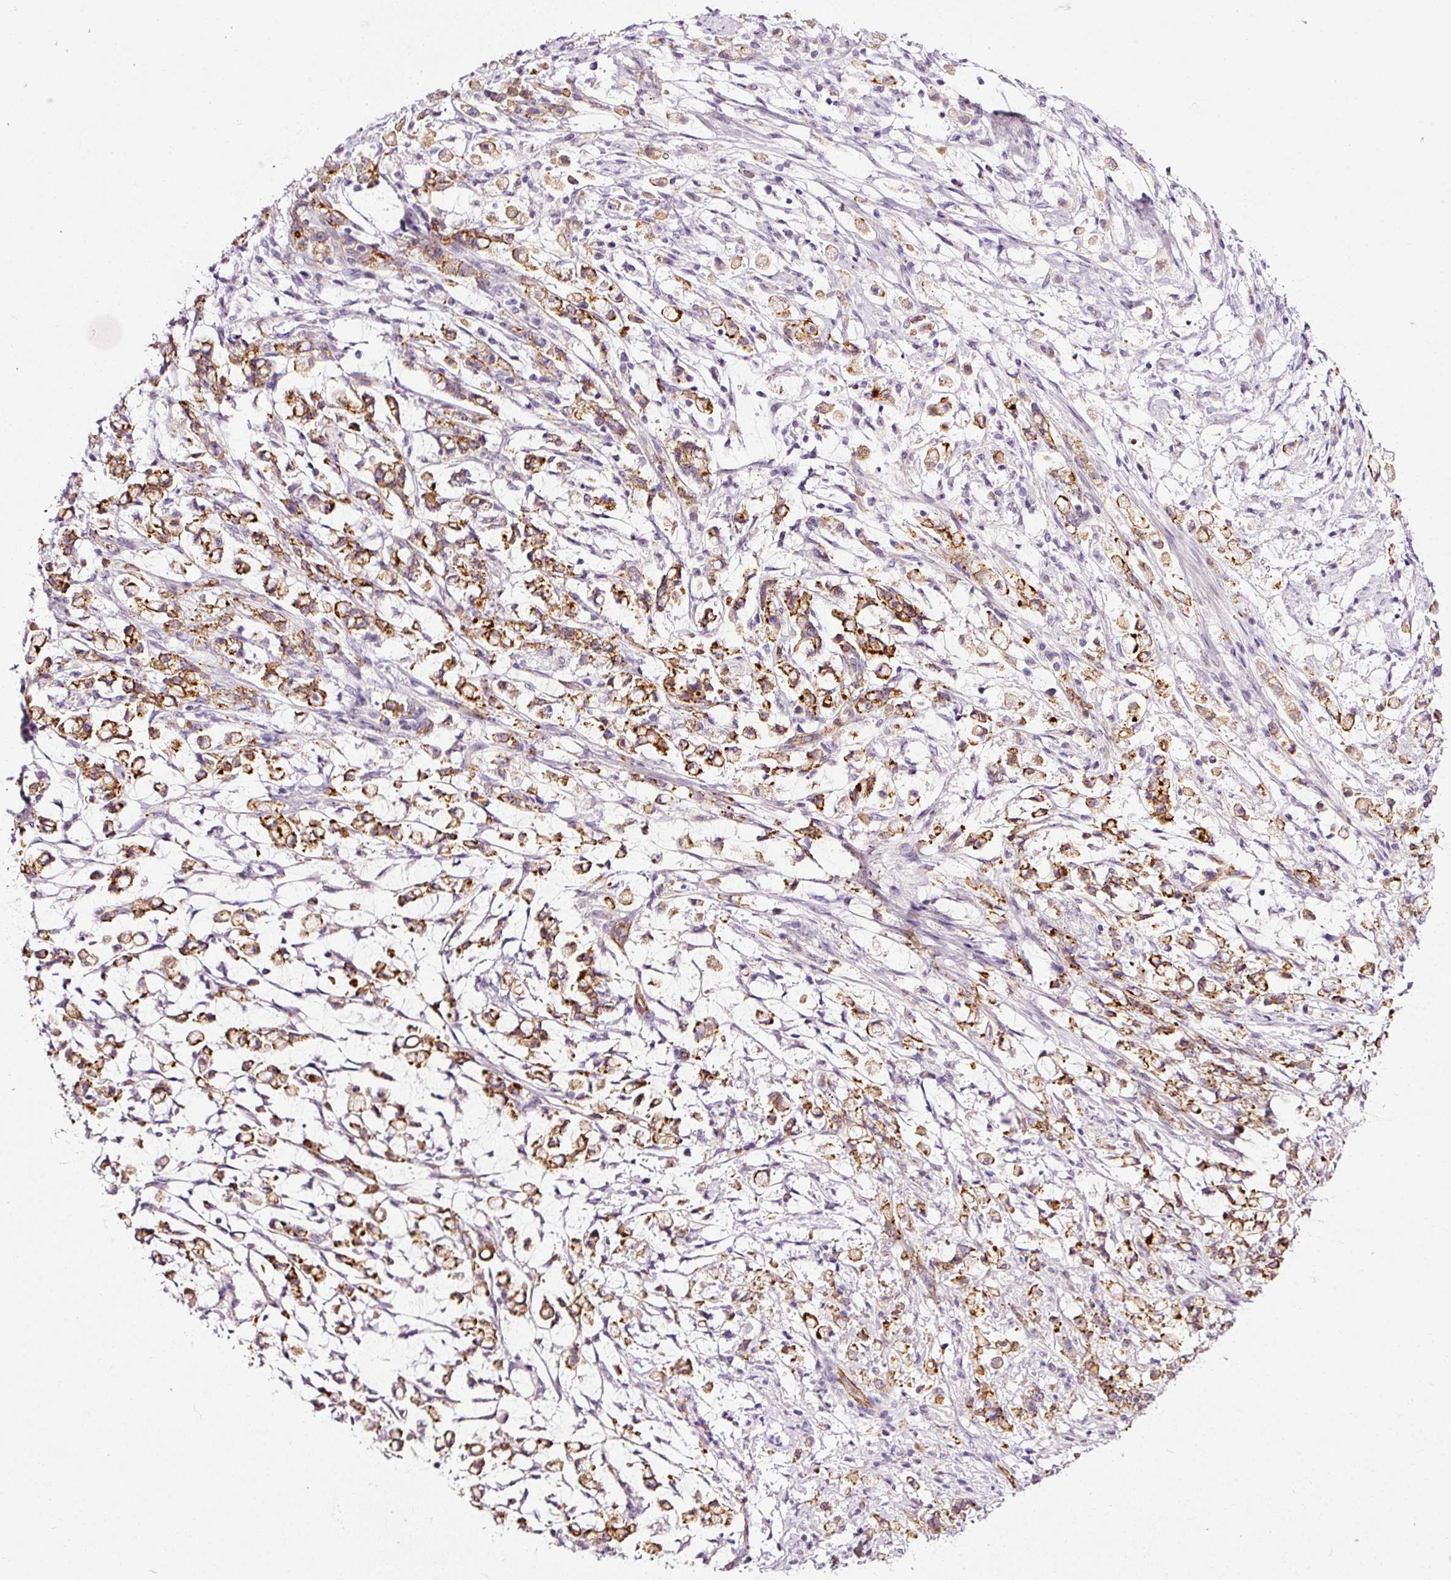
{"staining": {"intensity": "moderate", "quantity": ">75%", "location": "cytoplasmic/membranous"}, "tissue": "stomach cancer", "cell_type": "Tumor cells", "image_type": "cancer", "snomed": [{"axis": "morphology", "description": "Adenocarcinoma, NOS"}, {"axis": "topography", "description": "Stomach"}], "caption": "Brown immunohistochemical staining in stomach cancer (adenocarcinoma) demonstrates moderate cytoplasmic/membranous staining in approximately >75% of tumor cells.", "gene": "ABCB4", "patient": {"sex": "female", "age": 60}}